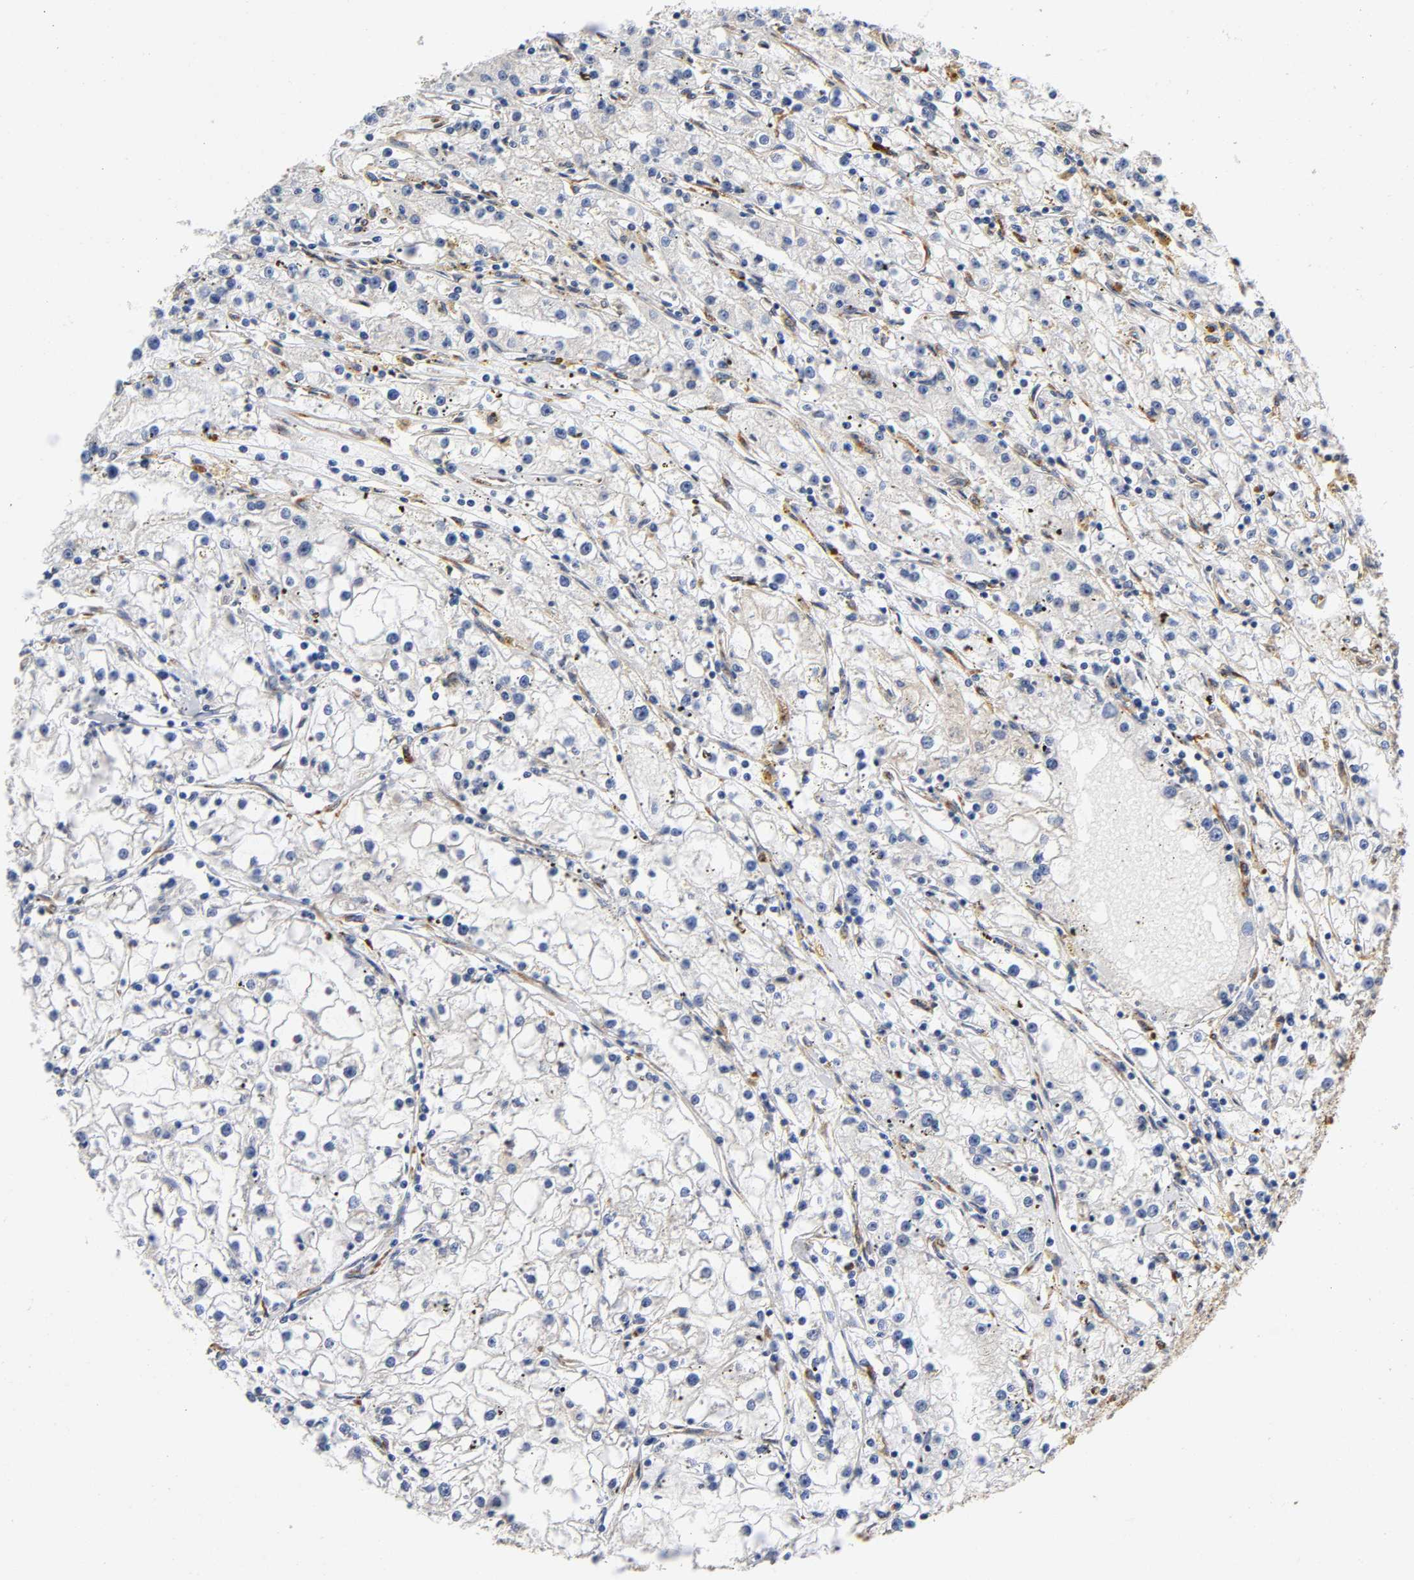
{"staining": {"intensity": "negative", "quantity": "none", "location": "none"}, "tissue": "renal cancer", "cell_type": "Tumor cells", "image_type": "cancer", "snomed": [{"axis": "morphology", "description": "Adenocarcinoma, NOS"}, {"axis": "topography", "description": "Kidney"}], "caption": "DAB immunohistochemical staining of human renal cancer (adenocarcinoma) exhibits no significant positivity in tumor cells.", "gene": "SOS2", "patient": {"sex": "male", "age": 56}}